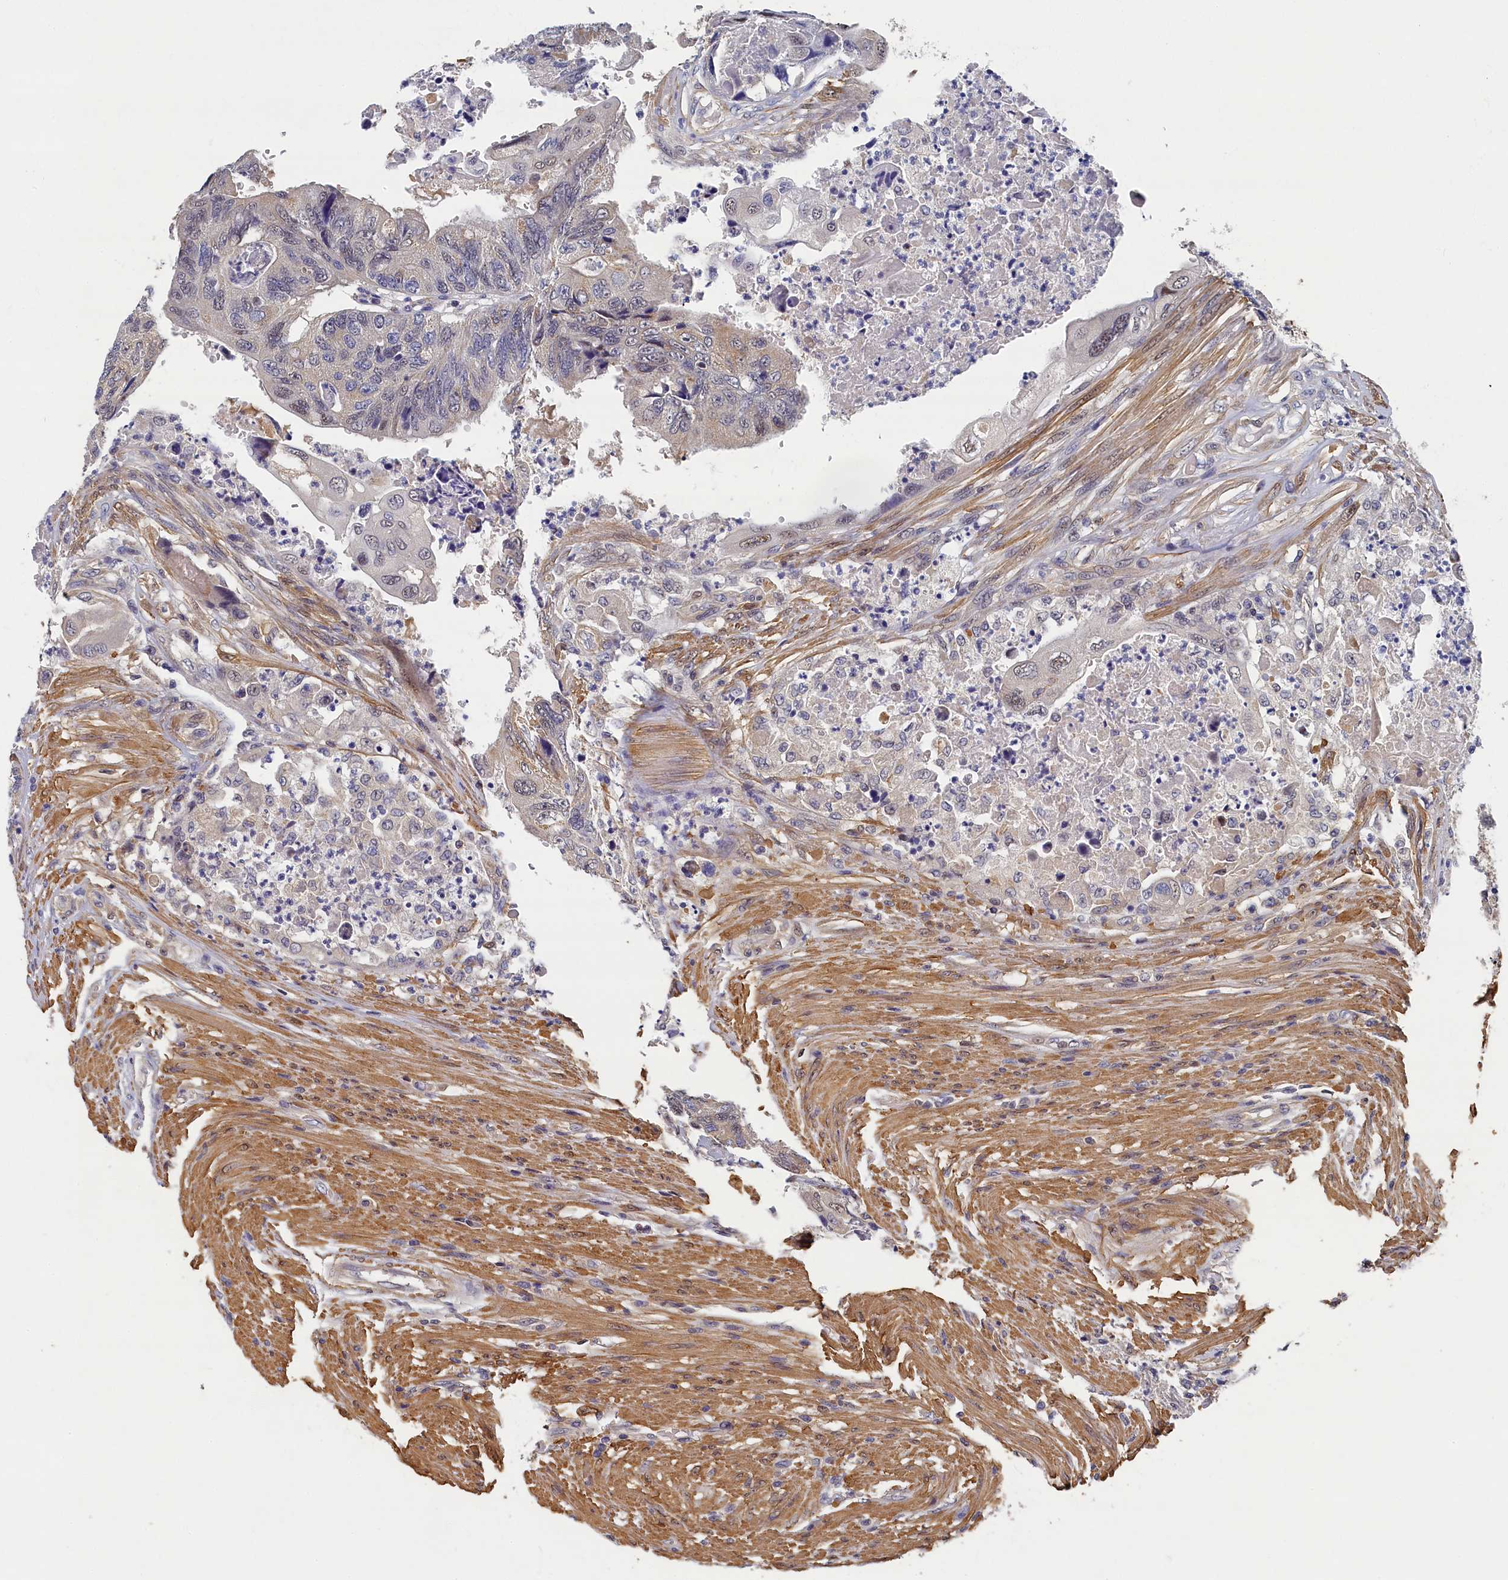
{"staining": {"intensity": "weak", "quantity": "<25%", "location": "cytoplasmic/membranous,nuclear"}, "tissue": "colorectal cancer", "cell_type": "Tumor cells", "image_type": "cancer", "snomed": [{"axis": "morphology", "description": "Adenocarcinoma, NOS"}, {"axis": "topography", "description": "Rectum"}], "caption": "Tumor cells are negative for brown protein staining in colorectal cancer (adenocarcinoma).", "gene": "TBCB", "patient": {"sex": "male", "age": 63}}